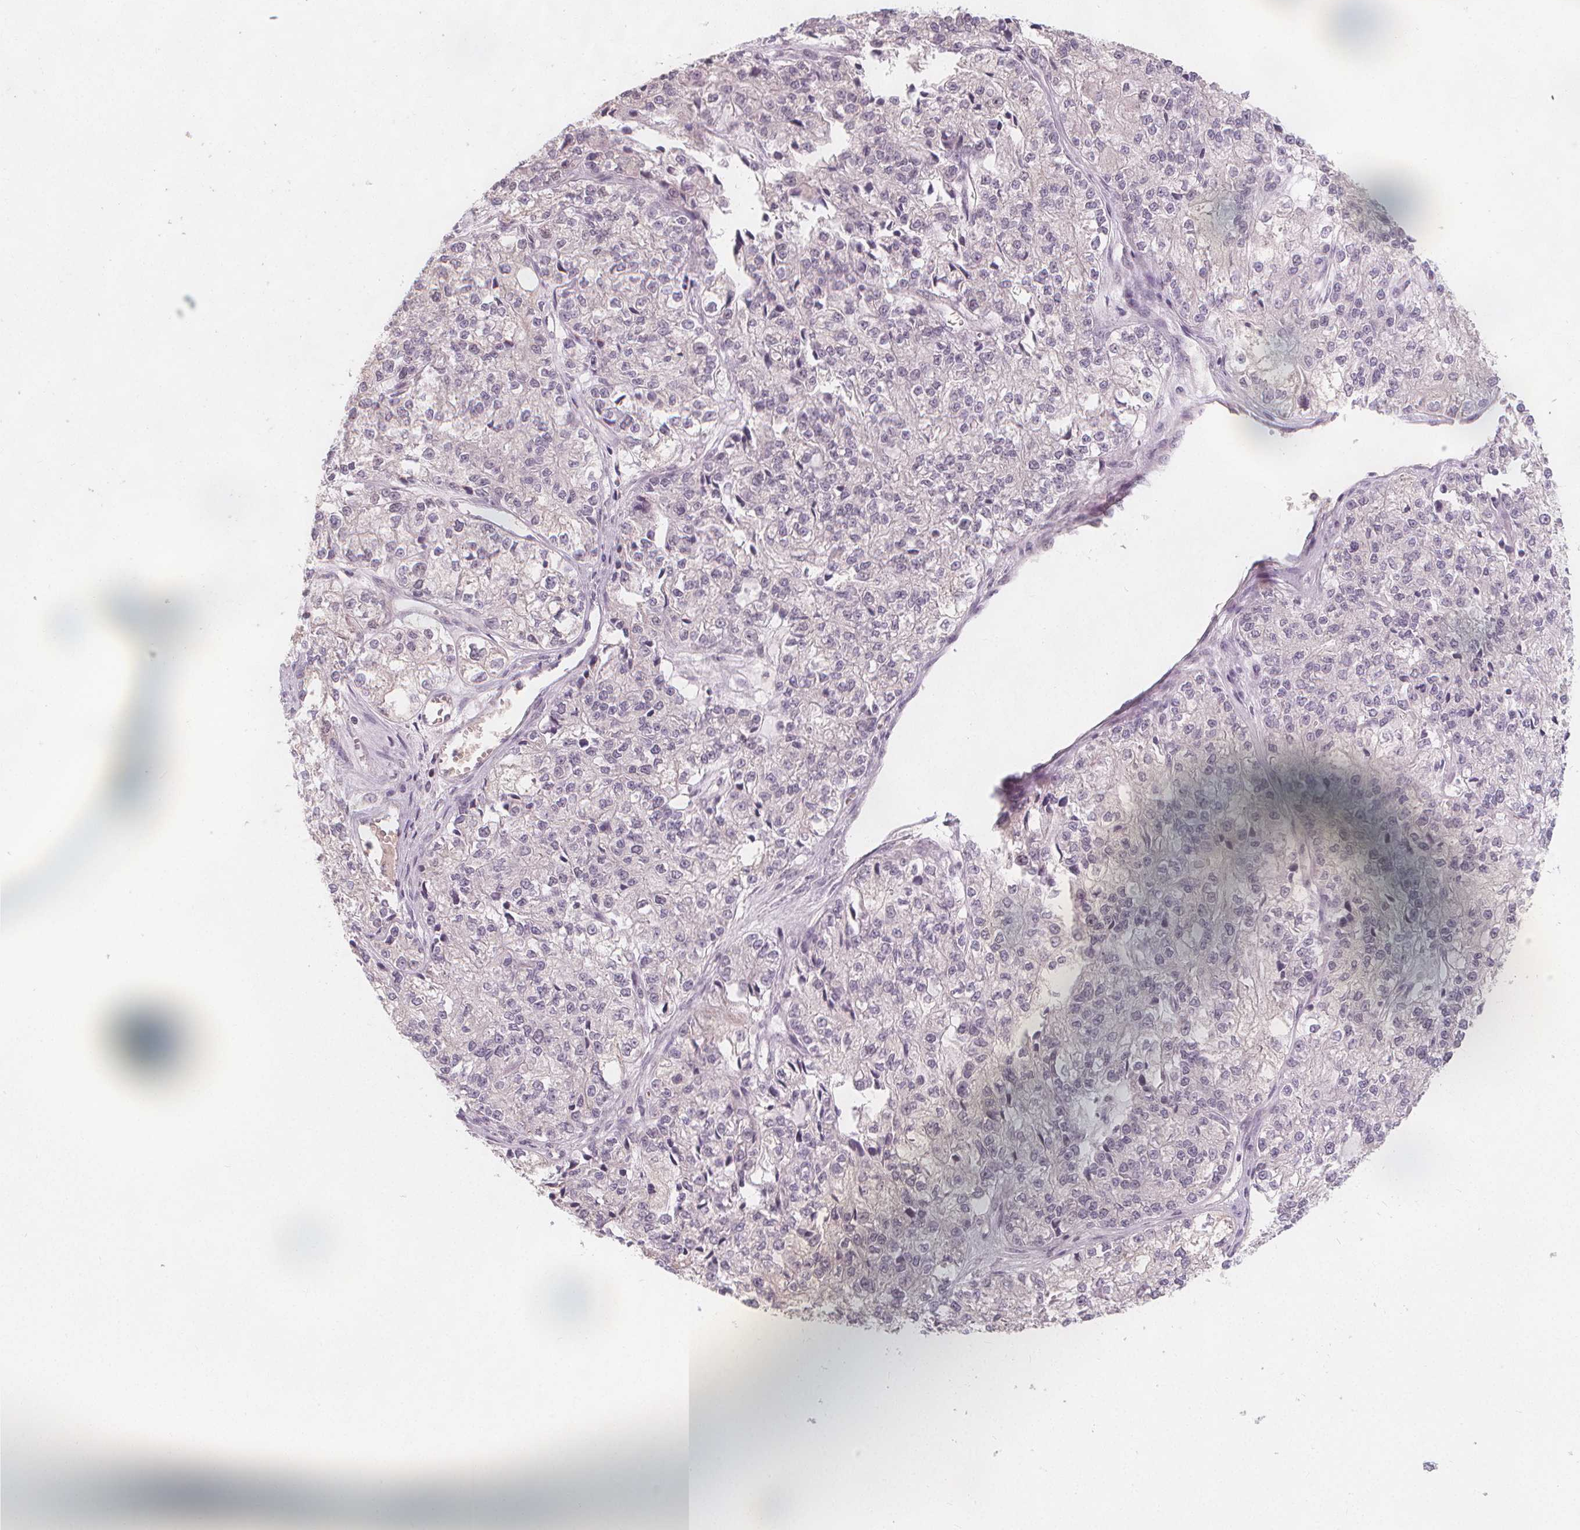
{"staining": {"intensity": "negative", "quantity": "none", "location": "none"}, "tissue": "ovarian cancer", "cell_type": "Tumor cells", "image_type": "cancer", "snomed": [{"axis": "morphology", "description": "Carcinoma, endometroid"}, {"axis": "topography", "description": "Ovary"}], "caption": "Tumor cells are negative for protein expression in human ovarian cancer.", "gene": "TIPIN", "patient": {"sex": "female", "age": 64}}